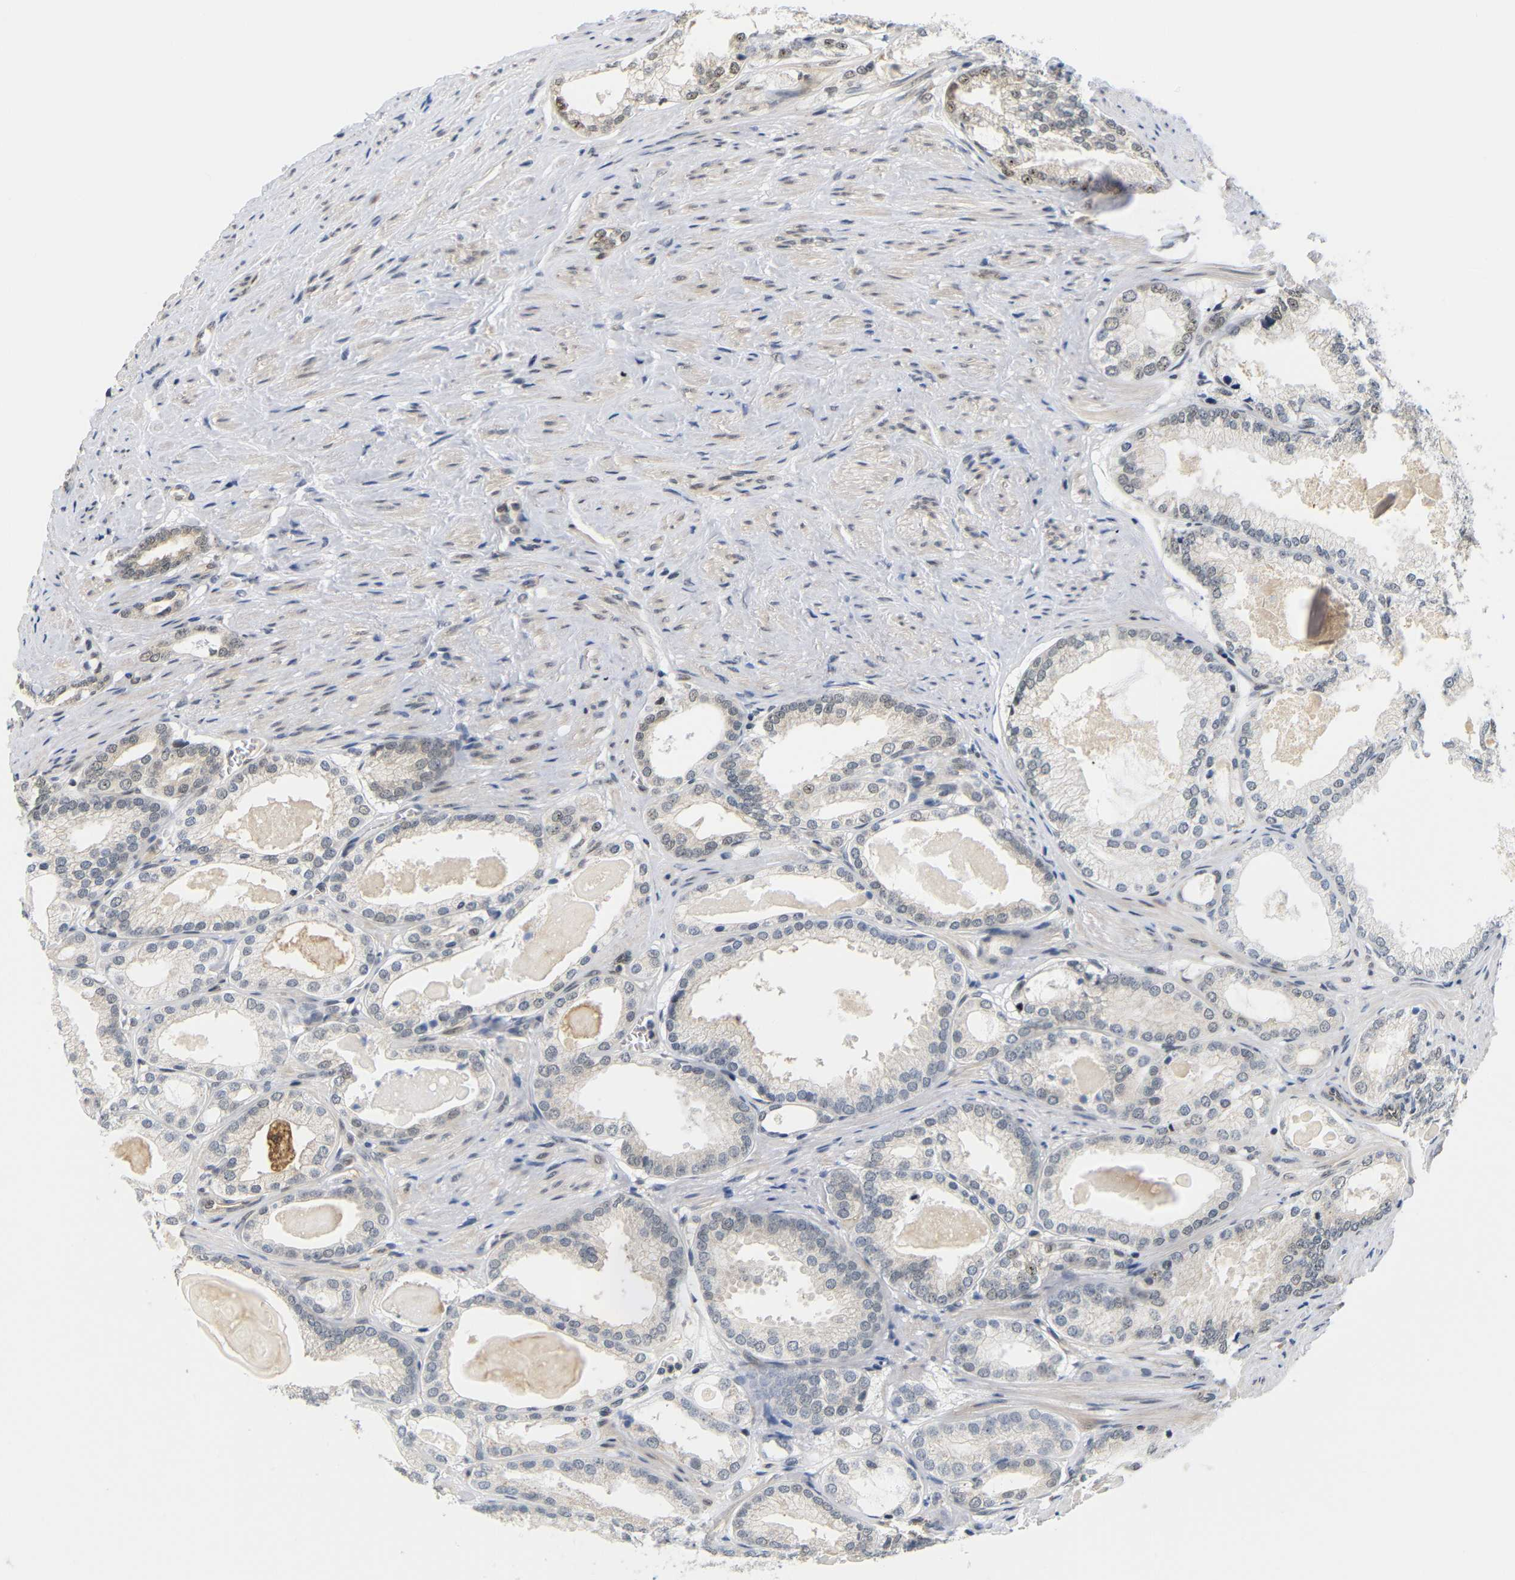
{"staining": {"intensity": "negative", "quantity": "none", "location": "none"}, "tissue": "prostate cancer", "cell_type": "Tumor cells", "image_type": "cancer", "snomed": [{"axis": "morphology", "description": "Adenocarcinoma, High grade"}, {"axis": "topography", "description": "Prostate"}], "caption": "Immunohistochemical staining of human prostate cancer (high-grade adenocarcinoma) reveals no significant positivity in tumor cells.", "gene": "GJA5", "patient": {"sex": "male", "age": 61}}